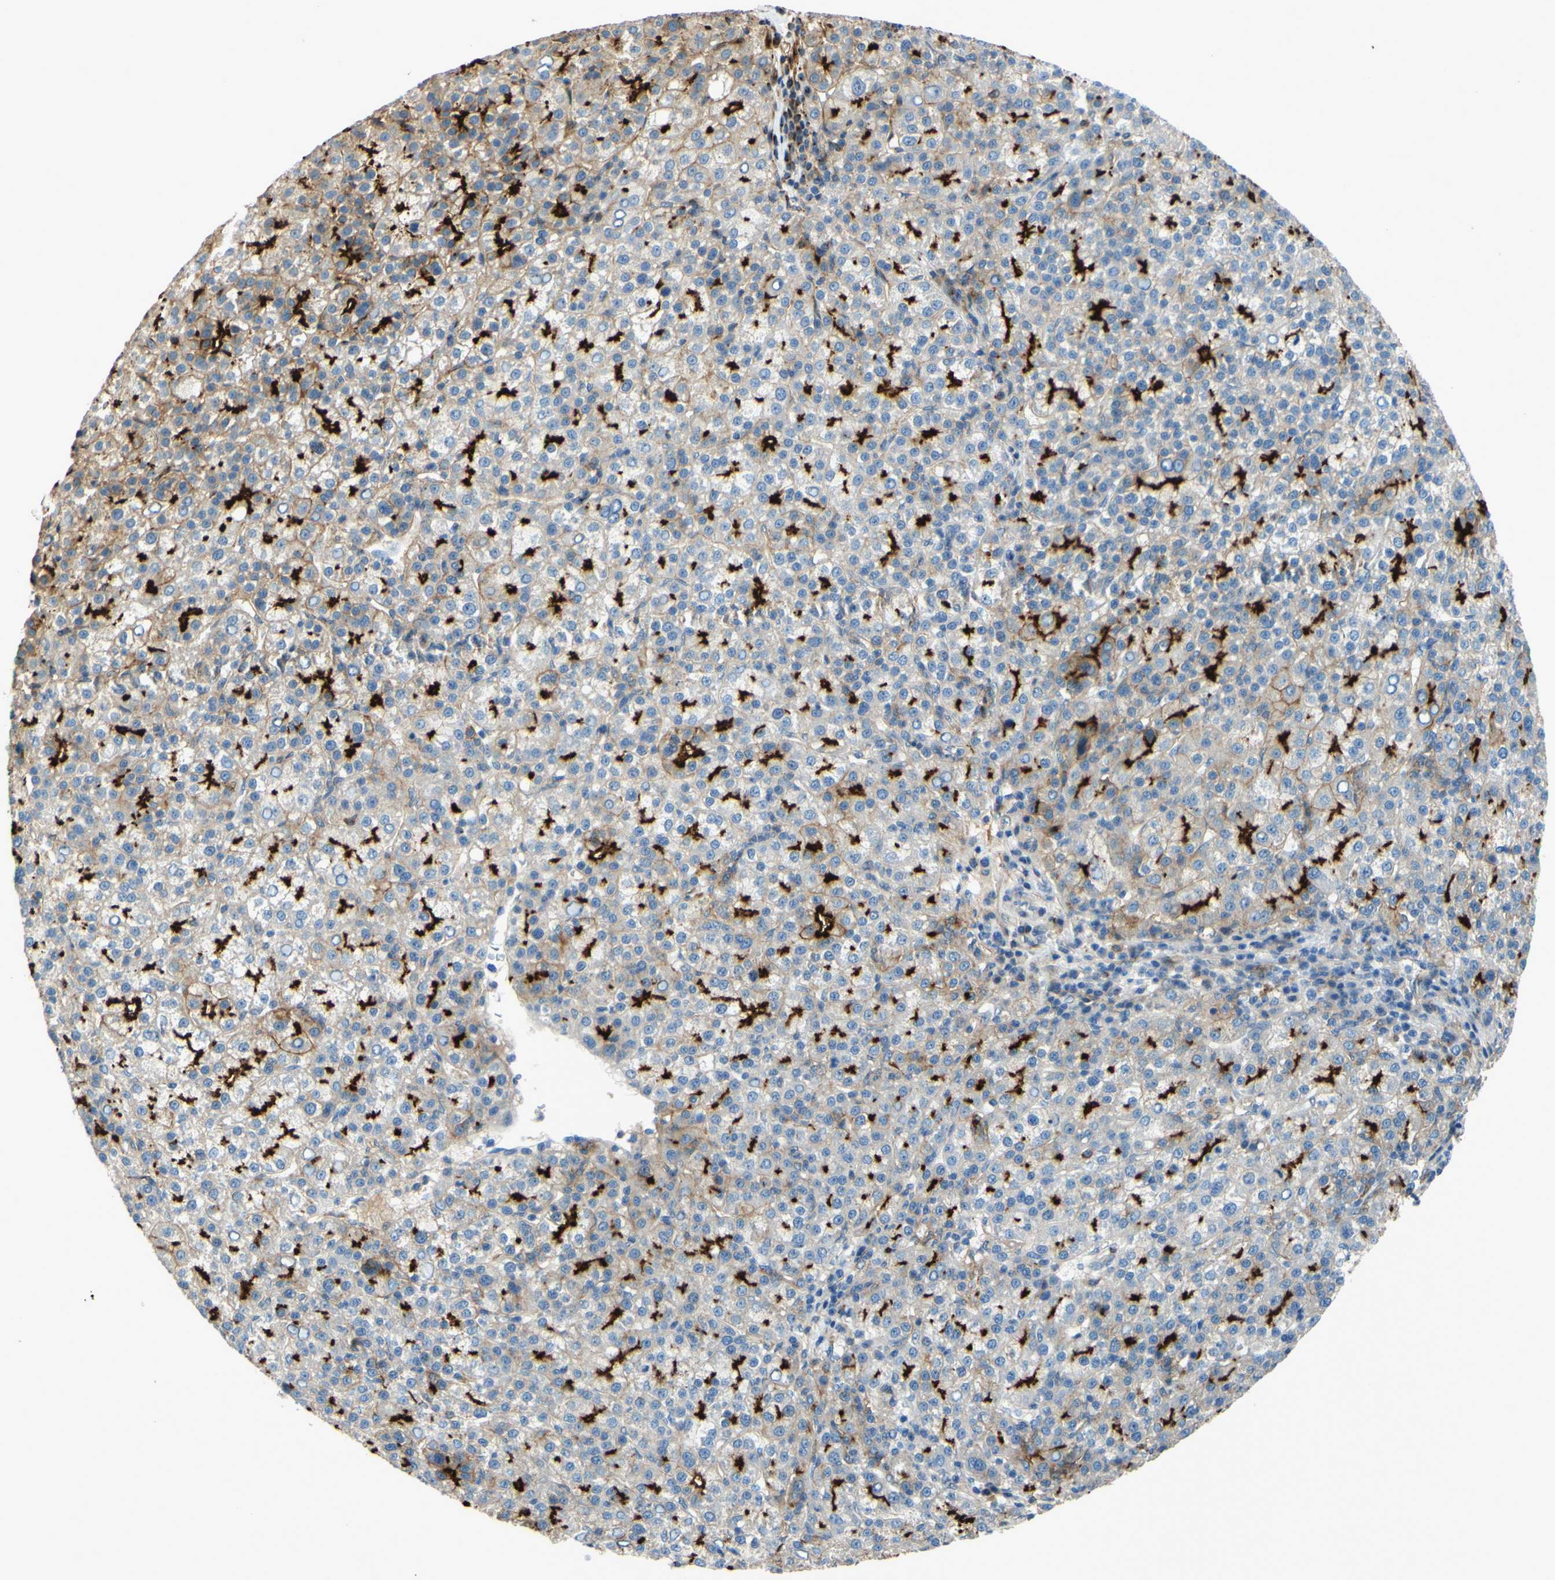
{"staining": {"intensity": "strong", "quantity": ">75%", "location": "cytoplasmic/membranous"}, "tissue": "liver cancer", "cell_type": "Tumor cells", "image_type": "cancer", "snomed": [{"axis": "morphology", "description": "Carcinoma, Hepatocellular, NOS"}, {"axis": "topography", "description": "Liver"}], "caption": "The histopathology image shows a brown stain indicating the presence of a protein in the cytoplasmic/membranous of tumor cells in hepatocellular carcinoma (liver).", "gene": "ARHGAP1", "patient": {"sex": "female", "age": 58}}